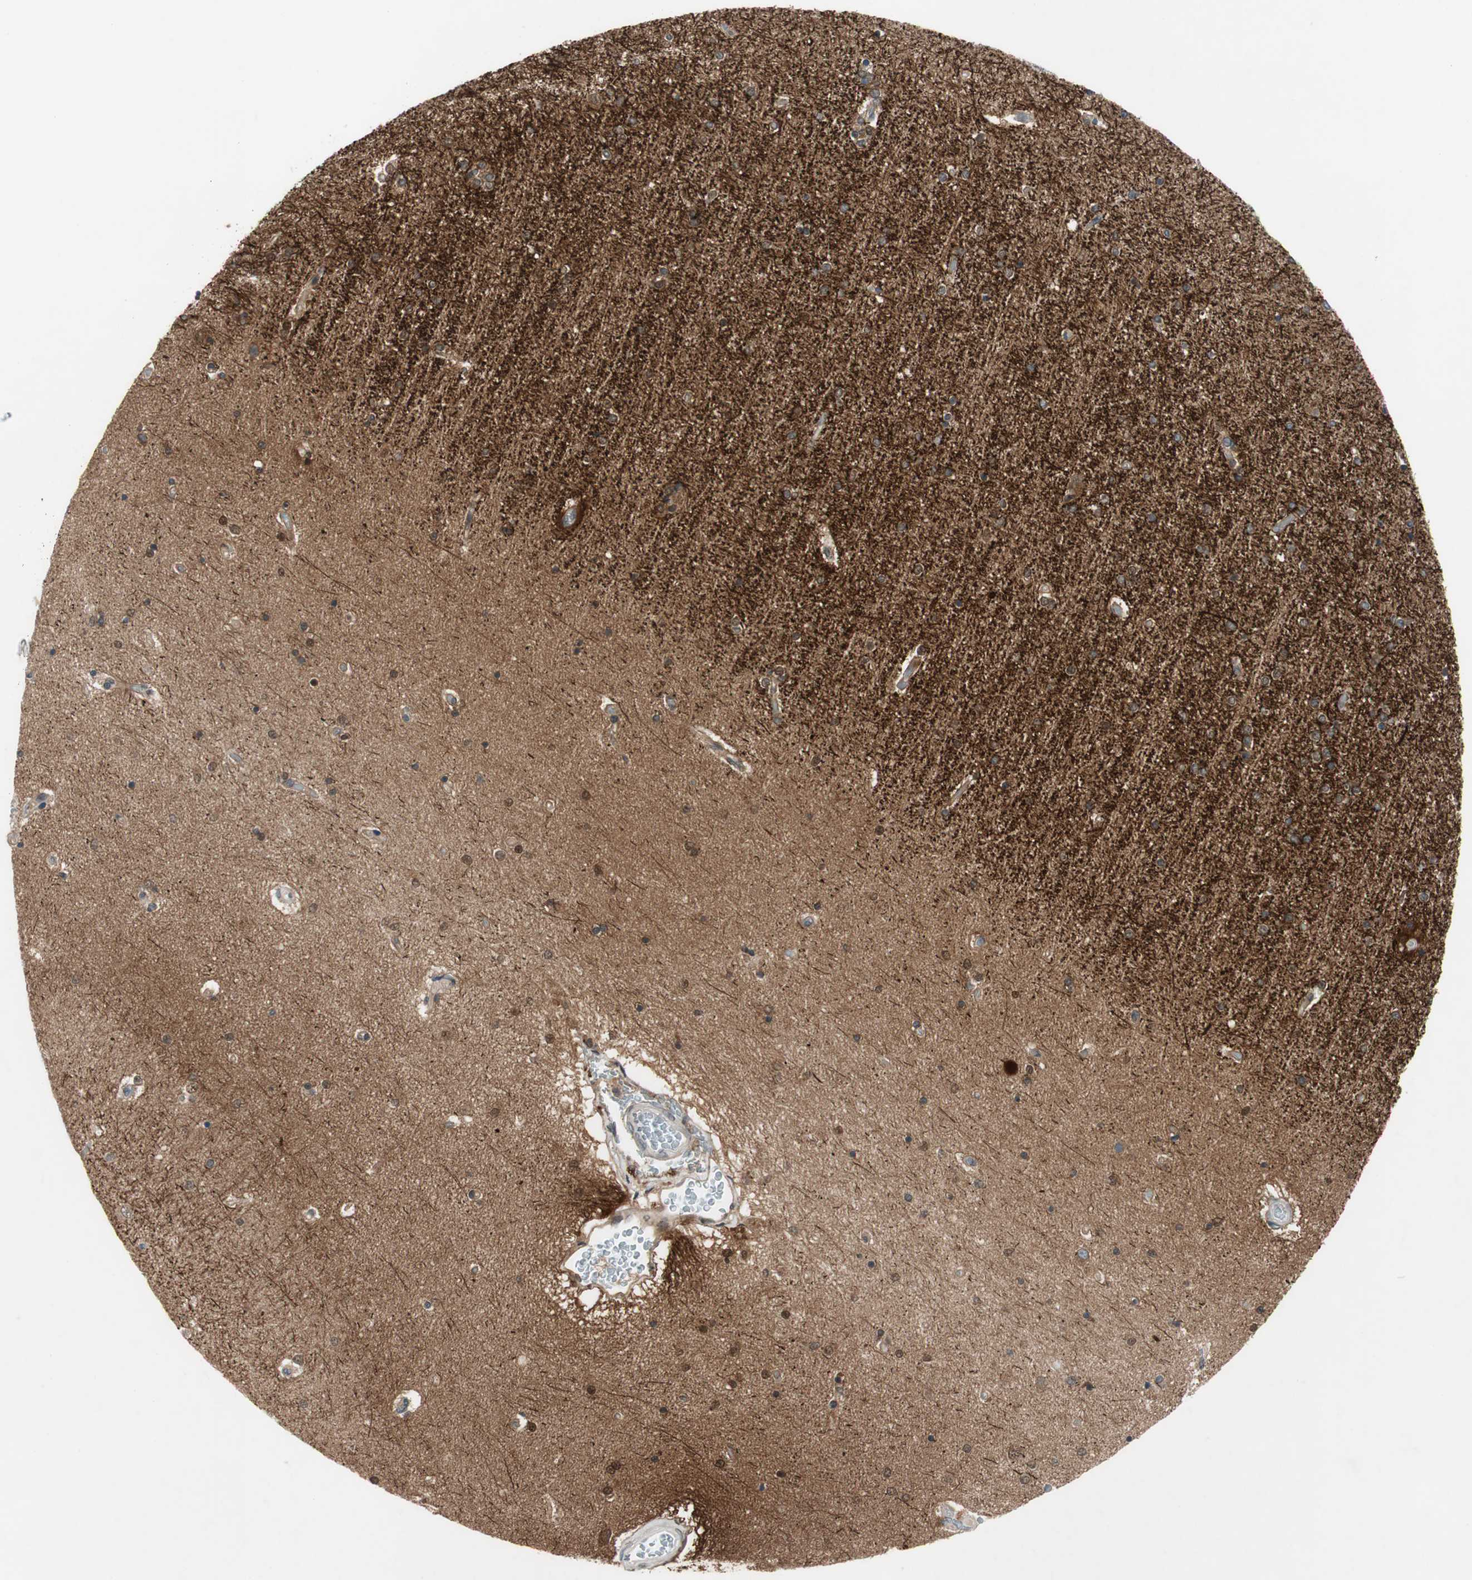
{"staining": {"intensity": "moderate", "quantity": "<25%", "location": "nuclear"}, "tissue": "hippocampus", "cell_type": "Glial cells", "image_type": "normal", "snomed": [{"axis": "morphology", "description": "Normal tissue, NOS"}, {"axis": "topography", "description": "Hippocampus"}], "caption": "Hippocampus stained with IHC displays moderate nuclear positivity in about <25% of glial cells.", "gene": "PRRG4", "patient": {"sex": "female", "age": 54}}